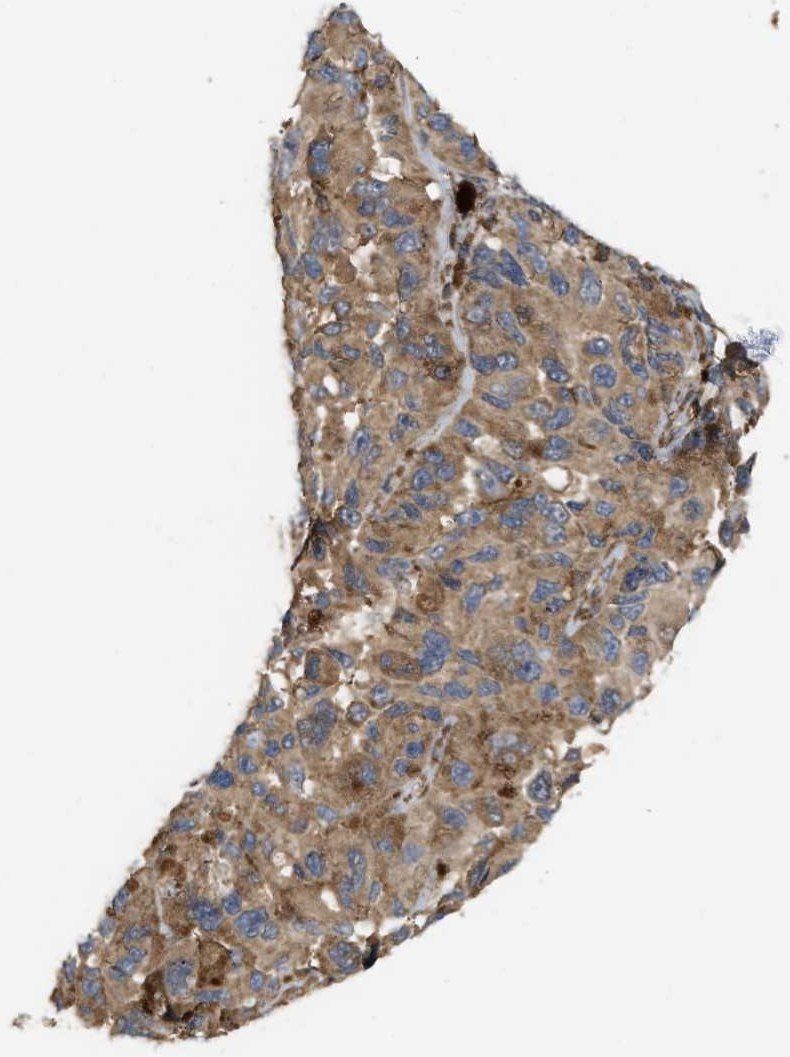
{"staining": {"intensity": "moderate", "quantity": ">75%", "location": "cytoplasmic/membranous"}, "tissue": "melanoma", "cell_type": "Tumor cells", "image_type": "cancer", "snomed": [{"axis": "morphology", "description": "Malignant melanoma, NOS"}, {"axis": "topography", "description": "Skin"}], "caption": "Protein expression analysis of melanoma displays moderate cytoplasmic/membranous positivity in approximately >75% of tumor cells. Nuclei are stained in blue.", "gene": "IQCE", "patient": {"sex": "female", "age": 73}}